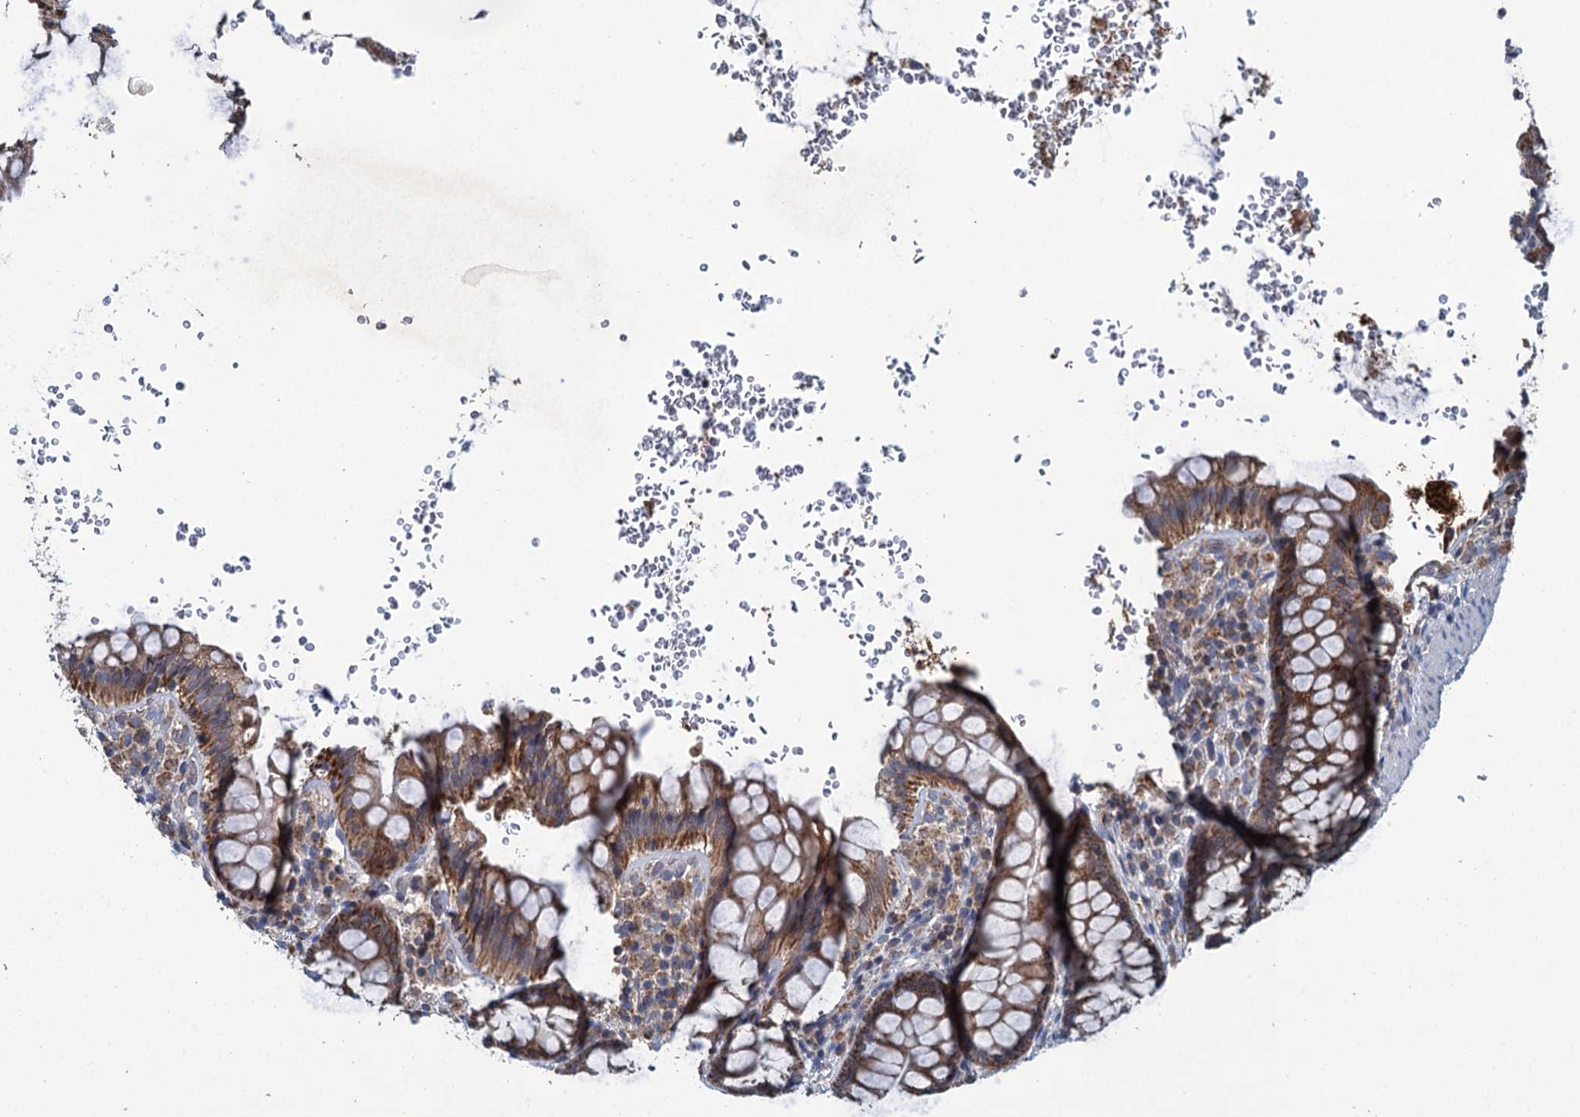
{"staining": {"intensity": "moderate", "quantity": ">75%", "location": "cytoplasmic/membranous"}, "tissue": "rectum", "cell_type": "Glandular cells", "image_type": "normal", "snomed": [{"axis": "morphology", "description": "Normal tissue, NOS"}, {"axis": "topography", "description": "Rectum"}], "caption": "High-power microscopy captured an immunohistochemistry (IHC) histopathology image of benign rectum, revealing moderate cytoplasmic/membranous staining in about >75% of glandular cells. (Brightfield microscopy of DAB IHC at high magnification).", "gene": "METTL4", "patient": {"sex": "male", "age": 83}}